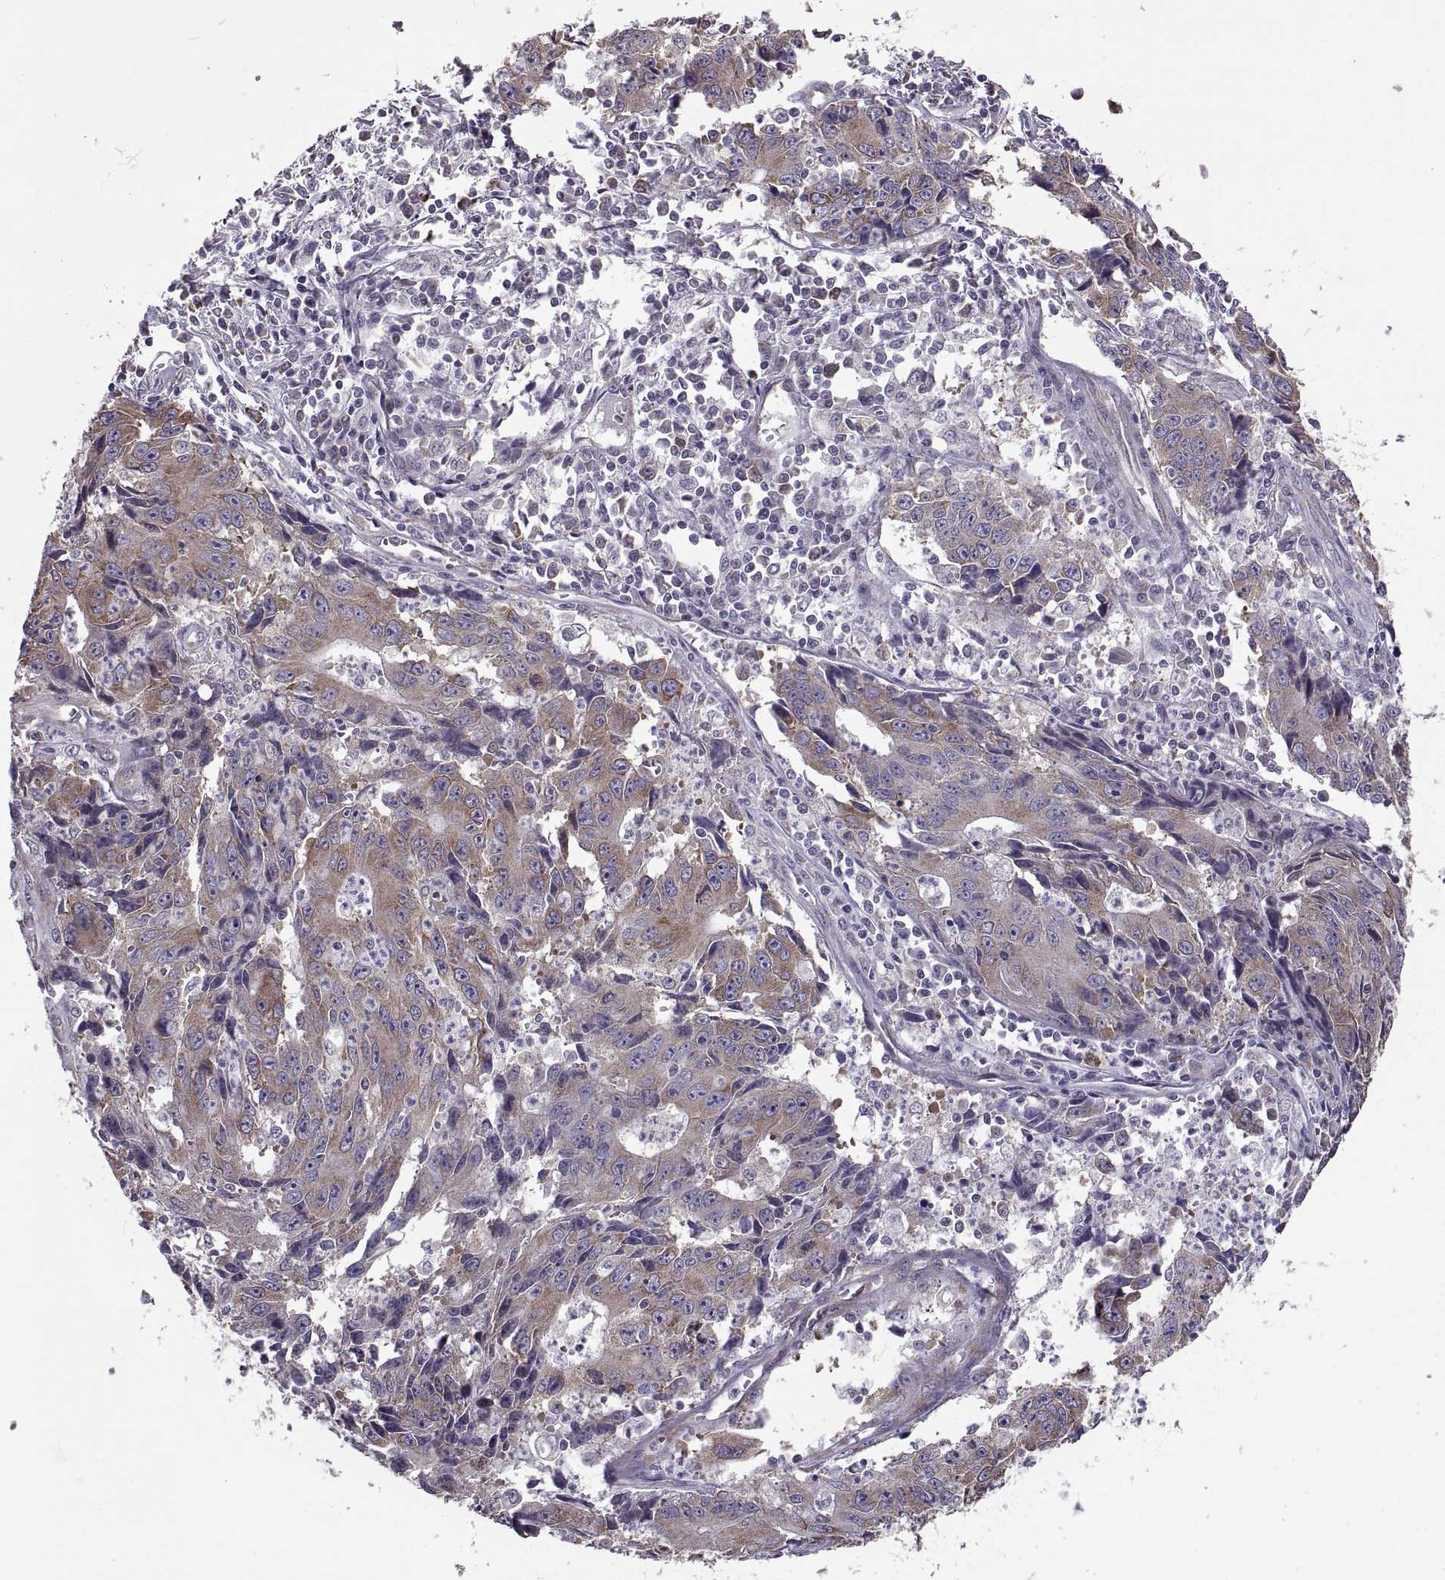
{"staining": {"intensity": "moderate", "quantity": ">75%", "location": "cytoplasmic/membranous"}, "tissue": "liver cancer", "cell_type": "Tumor cells", "image_type": "cancer", "snomed": [{"axis": "morphology", "description": "Cholangiocarcinoma"}, {"axis": "topography", "description": "Liver"}], "caption": "Immunohistochemistry (DAB) staining of liver cancer (cholangiocarcinoma) demonstrates moderate cytoplasmic/membranous protein staining in approximately >75% of tumor cells. The protein is stained brown, and the nuclei are stained in blue (DAB (3,3'-diaminobenzidine) IHC with brightfield microscopy, high magnification).", "gene": "PABPC1", "patient": {"sex": "male", "age": 65}}